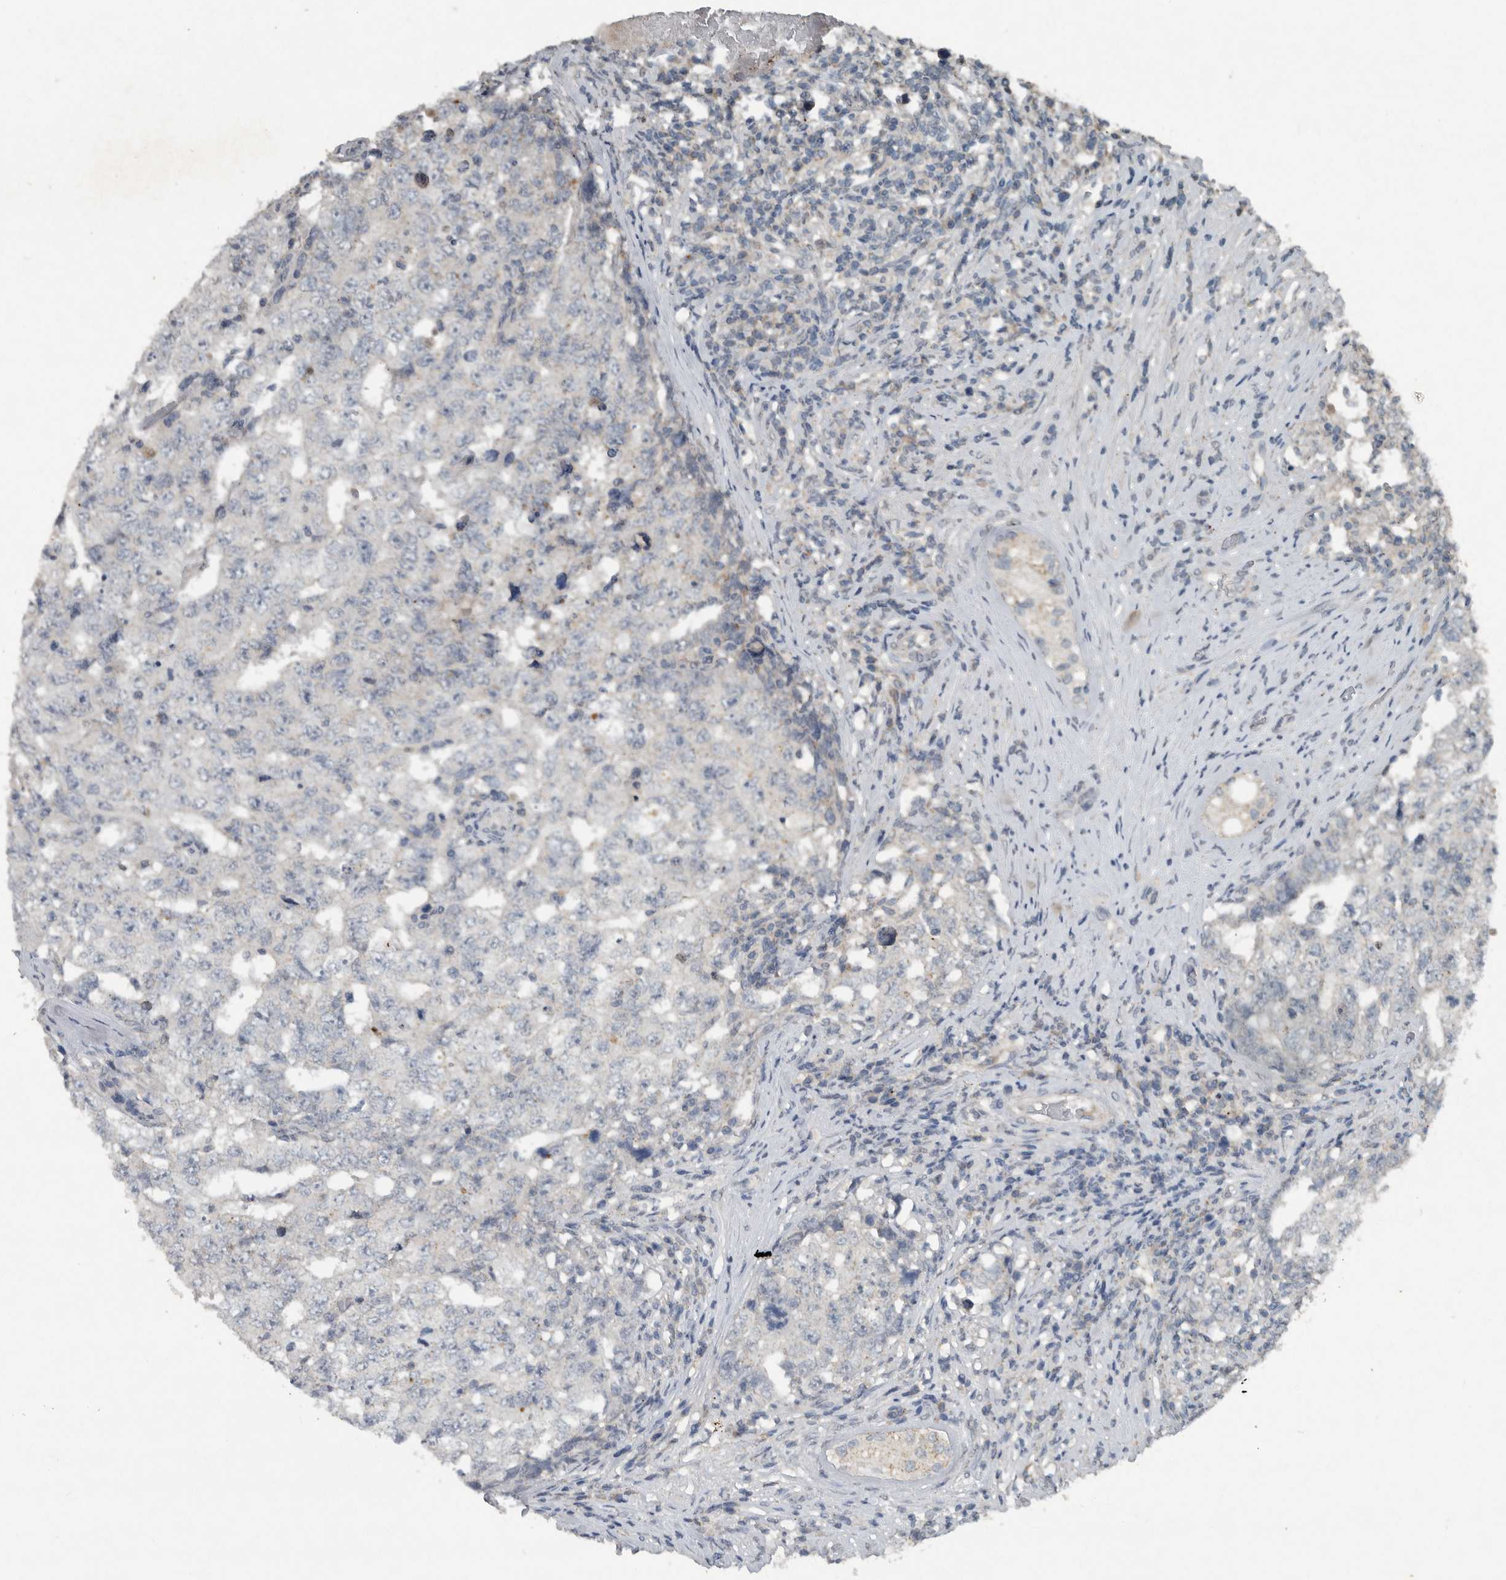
{"staining": {"intensity": "negative", "quantity": "none", "location": "none"}, "tissue": "testis cancer", "cell_type": "Tumor cells", "image_type": "cancer", "snomed": [{"axis": "morphology", "description": "Carcinoma, Embryonal, NOS"}, {"axis": "topography", "description": "Testis"}], "caption": "Photomicrograph shows no protein staining in tumor cells of testis cancer tissue.", "gene": "IL20", "patient": {"sex": "male", "age": 26}}